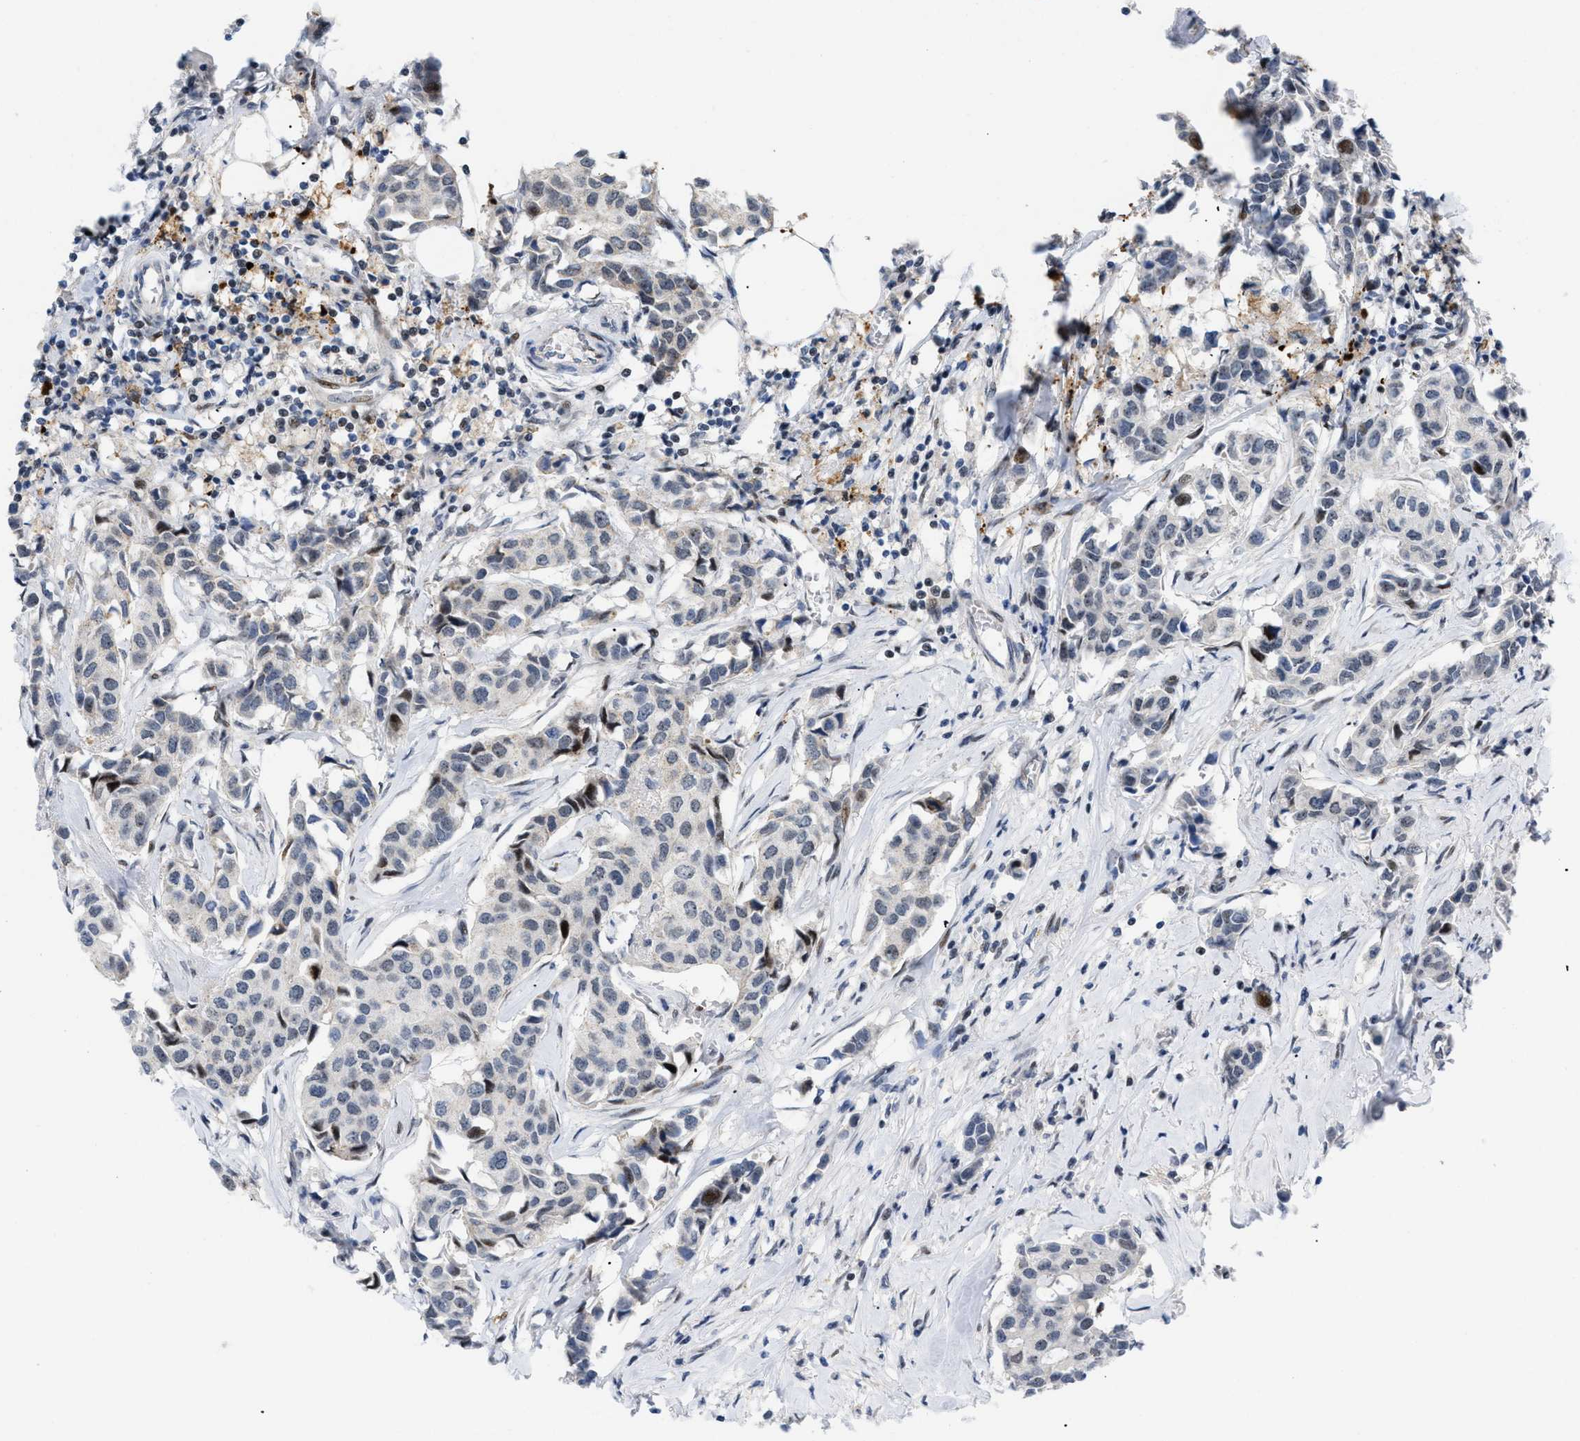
{"staining": {"intensity": "moderate", "quantity": "<25%", "location": "nuclear"}, "tissue": "breast cancer", "cell_type": "Tumor cells", "image_type": "cancer", "snomed": [{"axis": "morphology", "description": "Duct carcinoma"}, {"axis": "topography", "description": "Breast"}], "caption": "Immunohistochemistry (IHC) photomicrograph of human invasive ductal carcinoma (breast) stained for a protein (brown), which reveals low levels of moderate nuclear positivity in about <25% of tumor cells.", "gene": "MED1", "patient": {"sex": "female", "age": 80}}